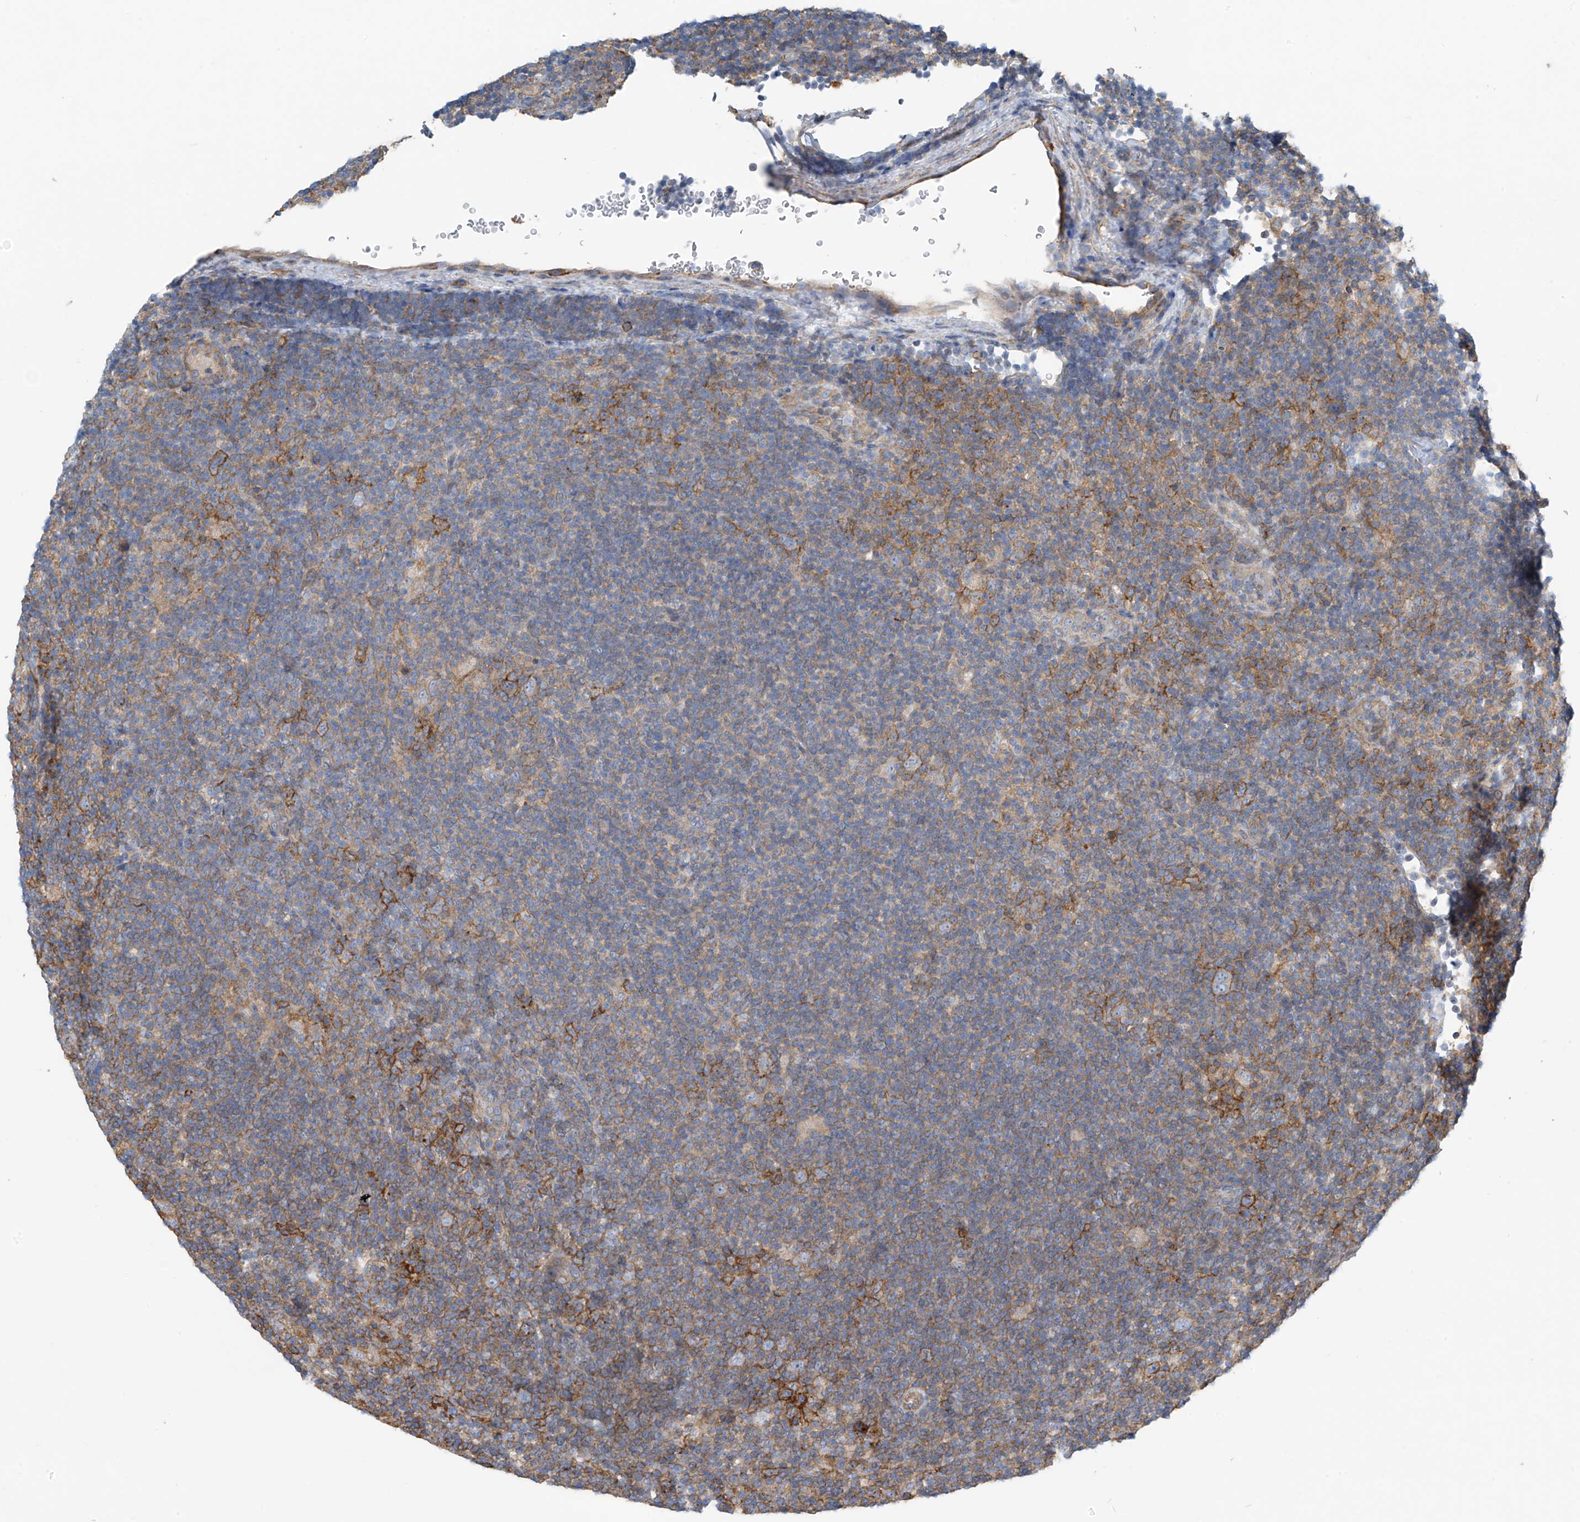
{"staining": {"intensity": "moderate", "quantity": "<25%", "location": "cytoplasmic/membranous"}, "tissue": "lymphoma", "cell_type": "Tumor cells", "image_type": "cancer", "snomed": [{"axis": "morphology", "description": "Hodgkin's disease, NOS"}, {"axis": "topography", "description": "Lymph node"}], "caption": "Protein analysis of Hodgkin's disease tissue shows moderate cytoplasmic/membranous expression in about <25% of tumor cells.", "gene": "SLC1A5", "patient": {"sex": "female", "age": 57}}